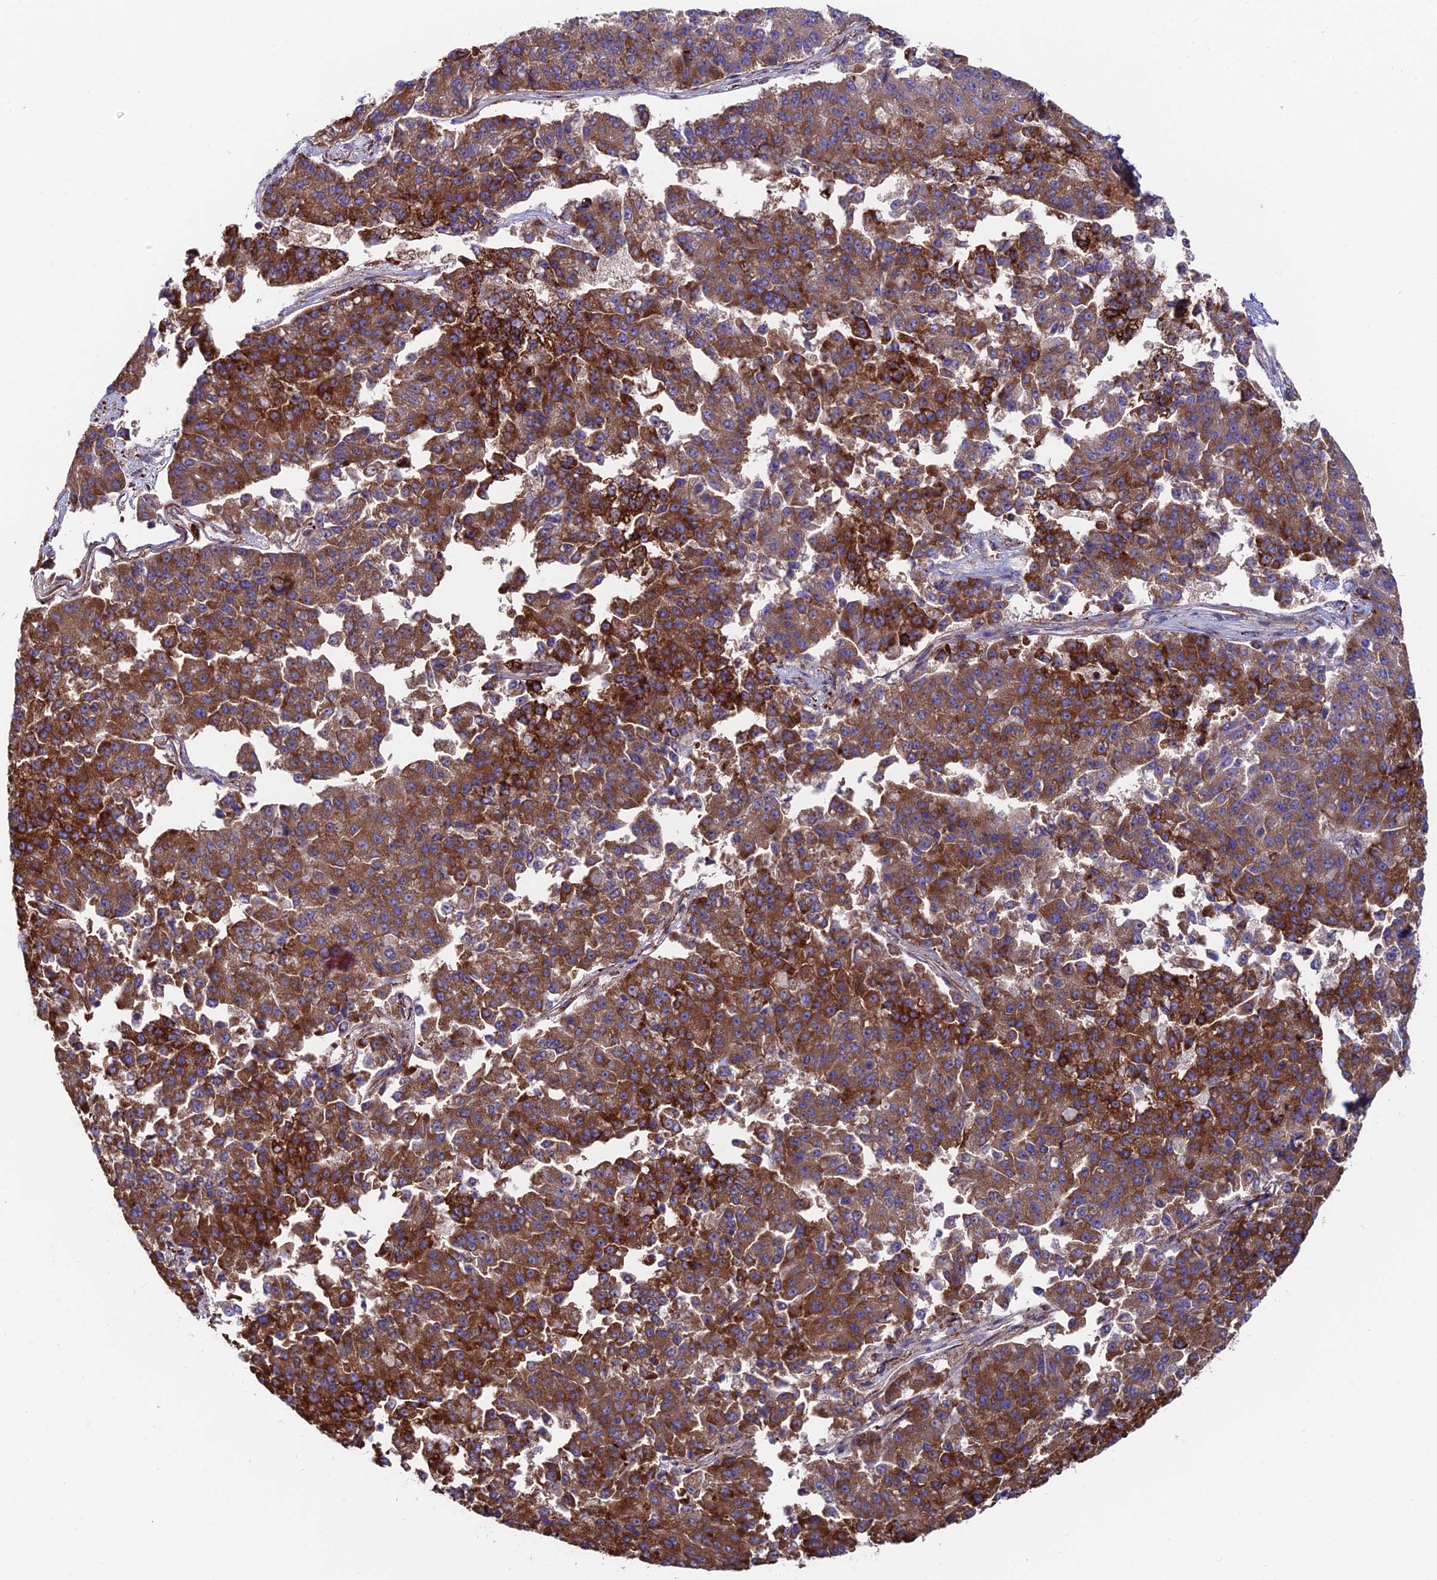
{"staining": {"intensity": "strong", "quantity": ">75%", "location": "cytoplasmic/membranous"}, "tissue": "pancreatic cancer", "cell_type": "Tumor cells", "image_type": "cancer", "snomed": [{"axis": "morphology", "description": "Adenocarcinoma, NOS"}, {"axis": "topography", "description": "Pancreas"}], "caption": "Pancreatic cancer (adenocarcinoma) tissue demonstrates strong cytoplasmic/membranous expression in about >75% of tumor cells, visualized by immunohistochemistry.", "gene": "EIF3K", "patient": {"sex": "male", "age": 50}}